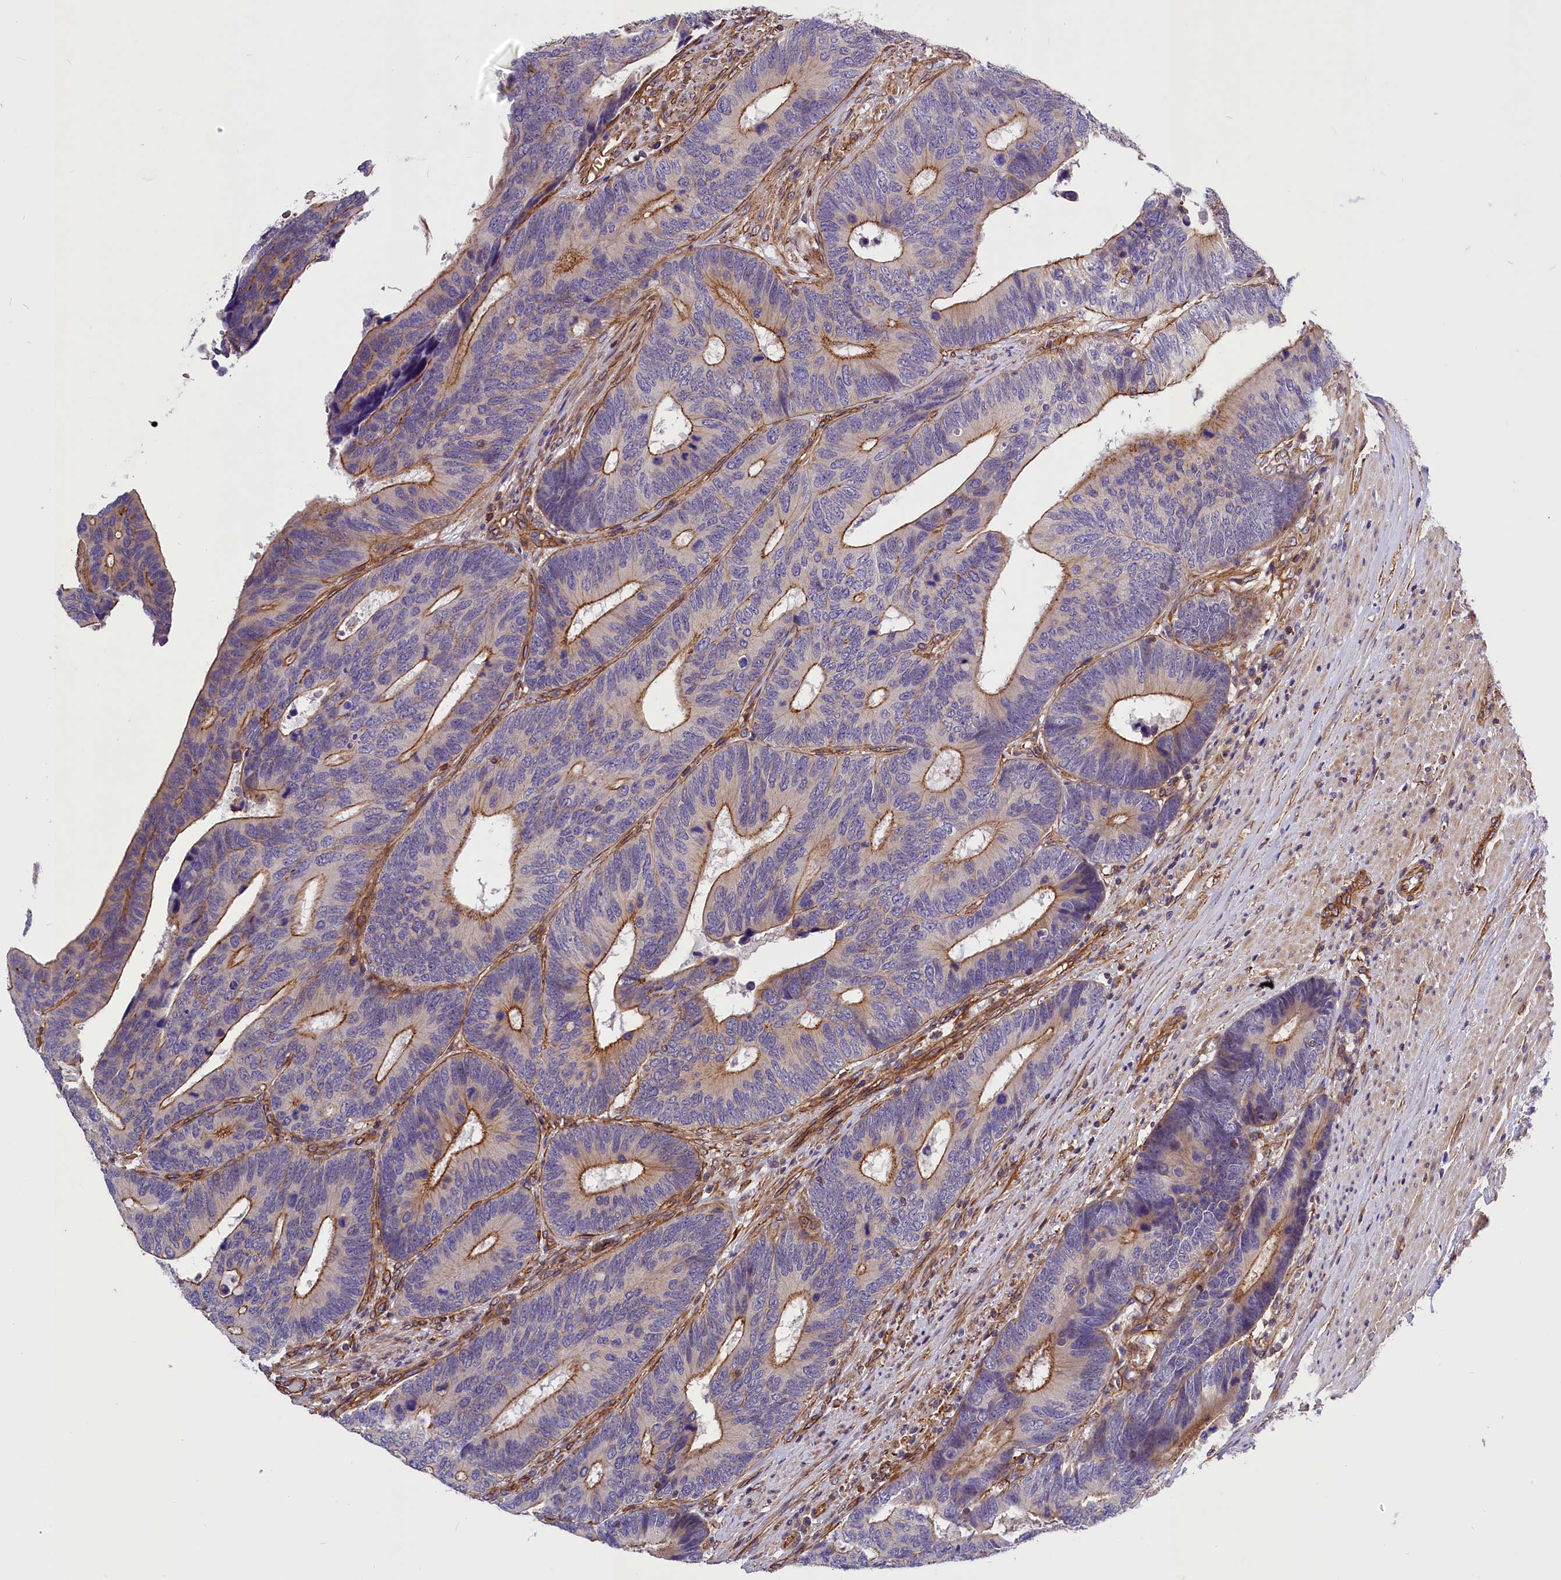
{"staining": {"intensity": "moderate", "quantity": "<25%", "location": "cytoplasmic/membranous"}, "tissue": "colorectal cancer", "cell_type": "Tumor cells", "image_type": "cancer", "snomed": [{"axis": "morphology", "description": "Adenocarcinoma, NOS"}, {"axis": "topography", "description": "Colon"}], "caption": "There is low levels of moderate cytoplasmic/membranous positivity in tumor cells of colorectal cancer (adenocarcinoma), as demonstrated by immunohistochemical staining (brown color).", "gene": "MED20", "patient": {"sex": "male", "age": 87}}